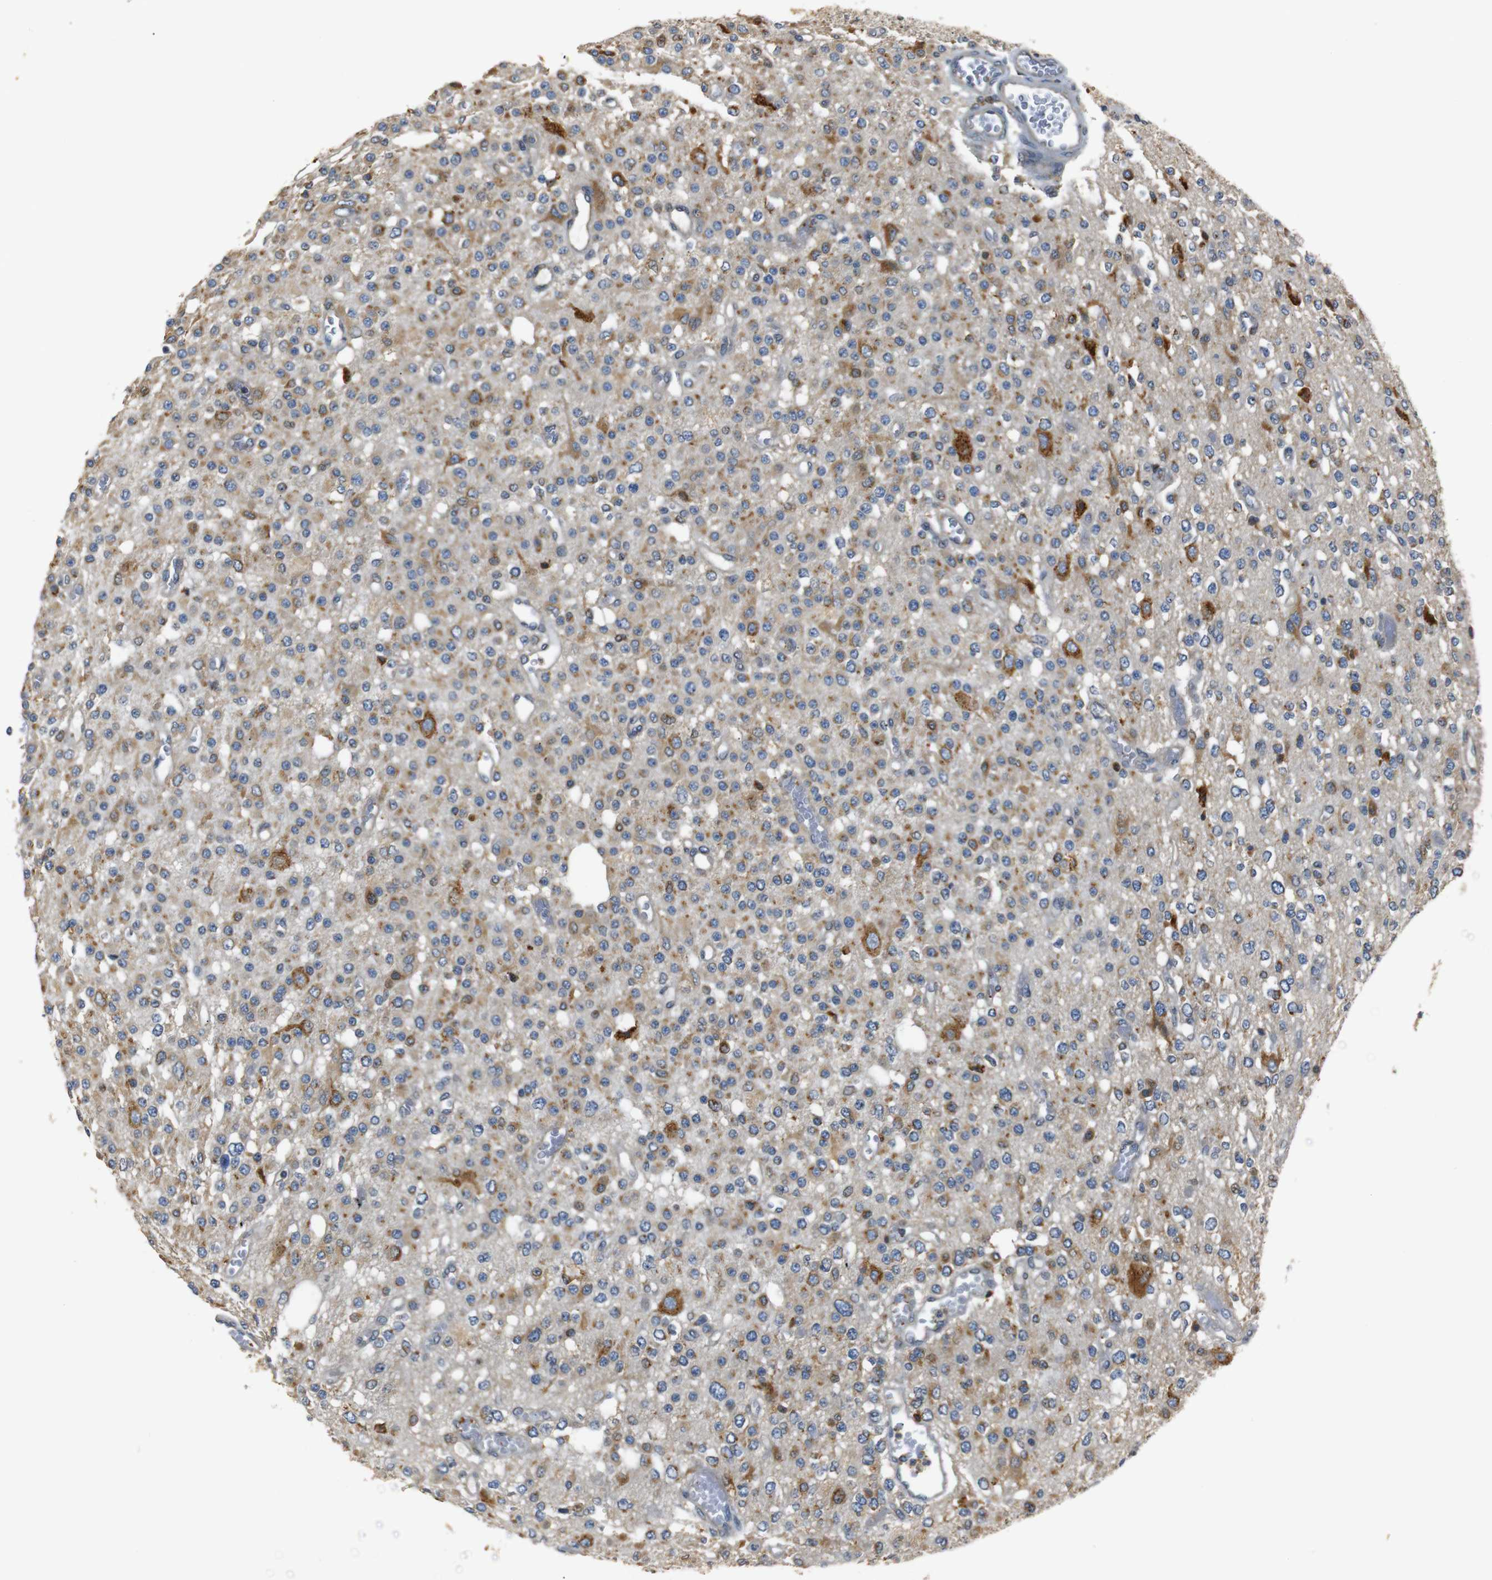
{"staining": {"intensity": "moderate", "quantity": "25%-75%", "location": "cytoplasmic/membranous"}, "tissue": "glioma", "cell_type": "Tumor cells", "image_type": "cancer", "snomed": [{"axis": "morphology", "description": "Glioma, malignant, Low grade"}, {"axis": "topography", "description": "Brain"}], "caption": "Malignant low-grade glioma stained with IHC reveals moderate cytoplasmic/membranous expression in about 25%-75% of tumor cells.", "gene": "TMED2", "patient": {"sex": "male", "age": 38}}